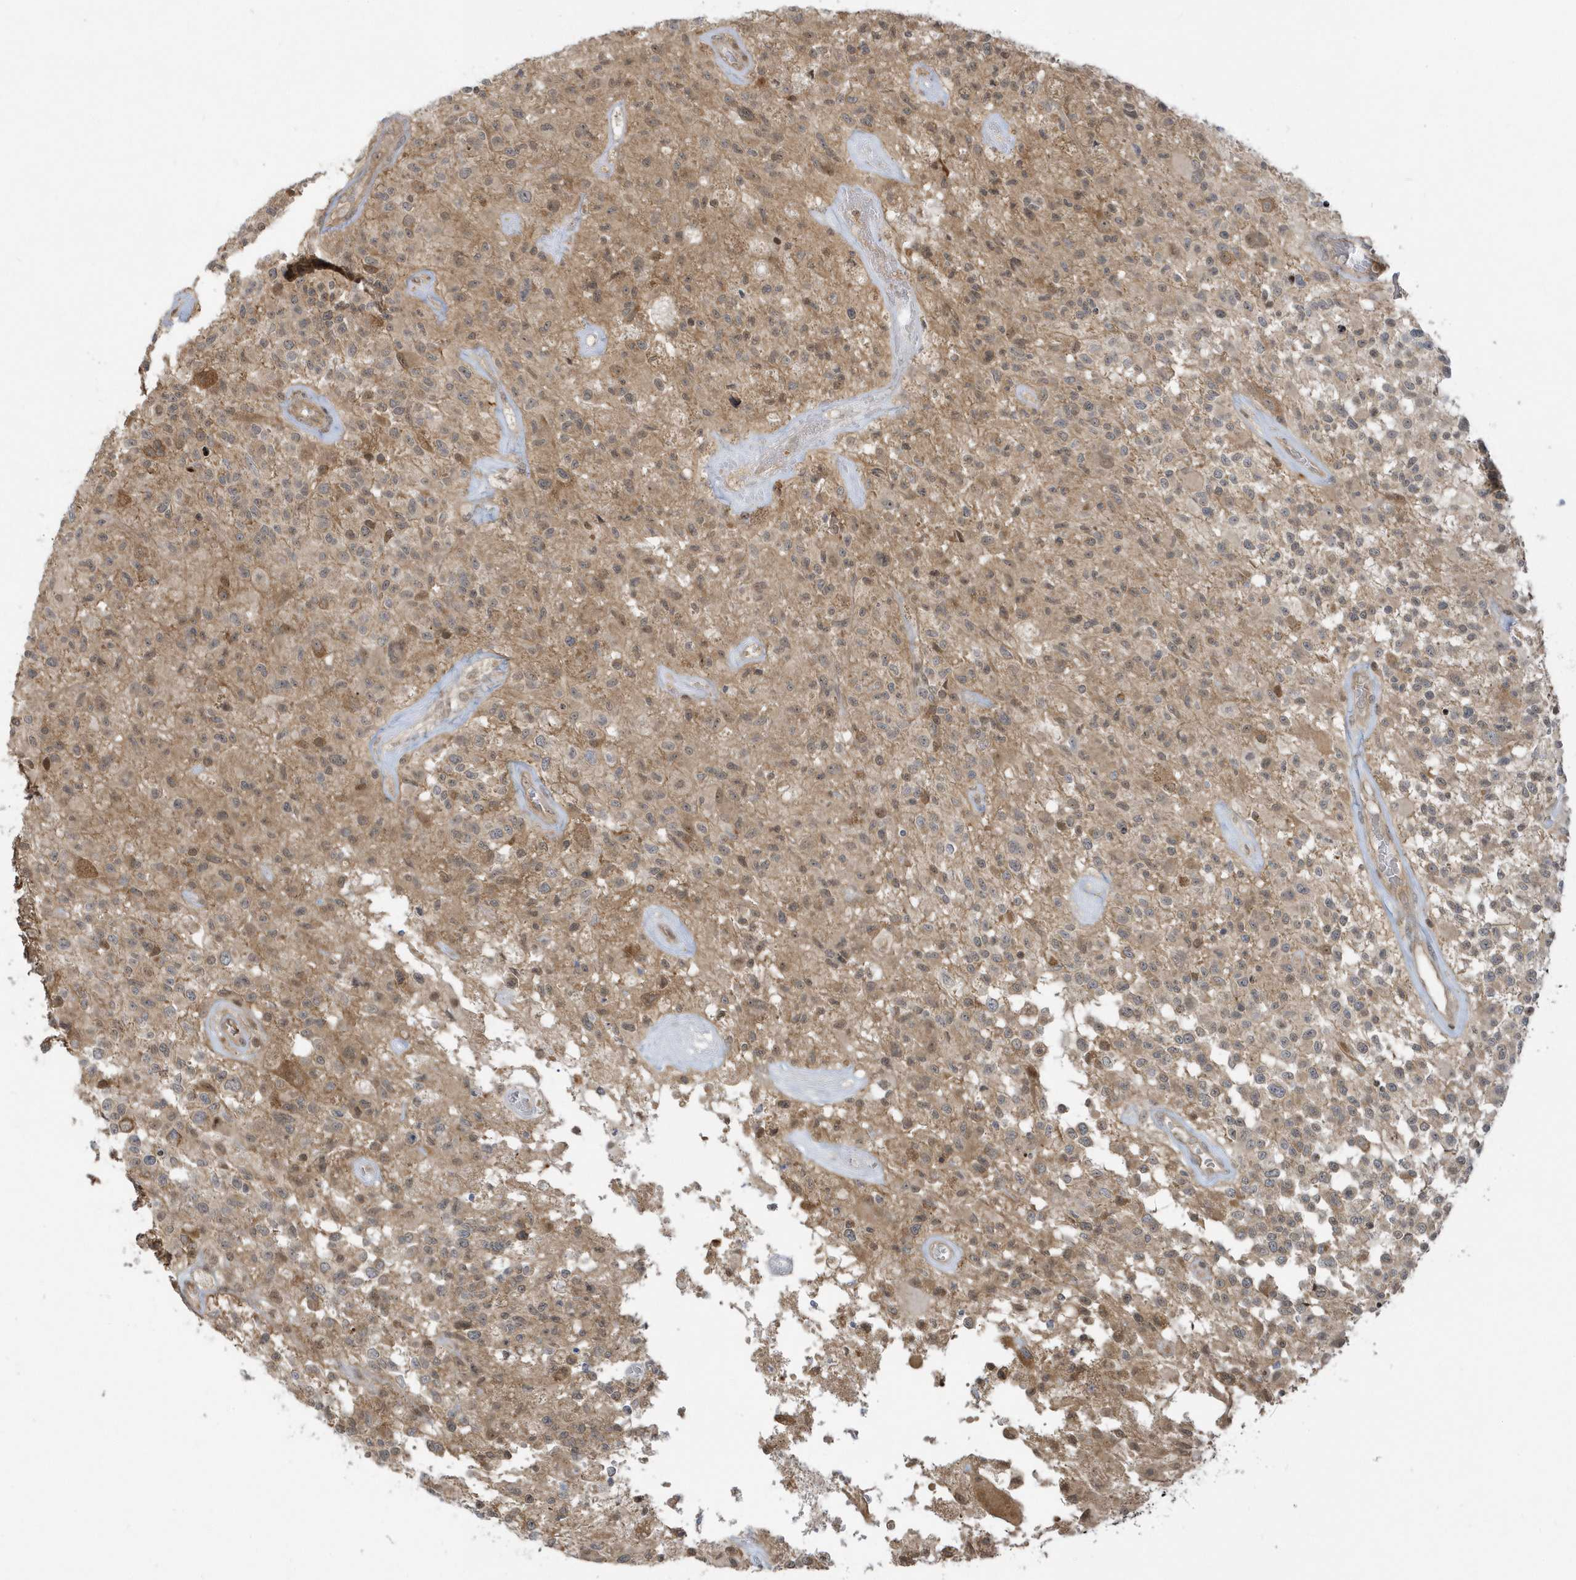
{"staining": {"intensity": "moderate", "quantity": "<25%", "location": "cytoplasmic/membranous,nuclear"}, "tissue": "glioma", "cell_type": "Tumor cells", "image_type": "cancer", "snomed": [{"axis": "morphology", "description": "Glioma, malignant, High grade"}, {"axis": "morphology", "description": "Glioblastoma, NOS"}, {"axis": "topography", "description": "Brain"}], "caption": "Immunohistochemical staining of malignant high-grade glioma shows low levels of moderate cytoplasmic/membranous and nuclear protein staining in approximately <25% of tumor cells.", "gene": "PPP1R7", "patient": {"sex": "male", "age": 60}}